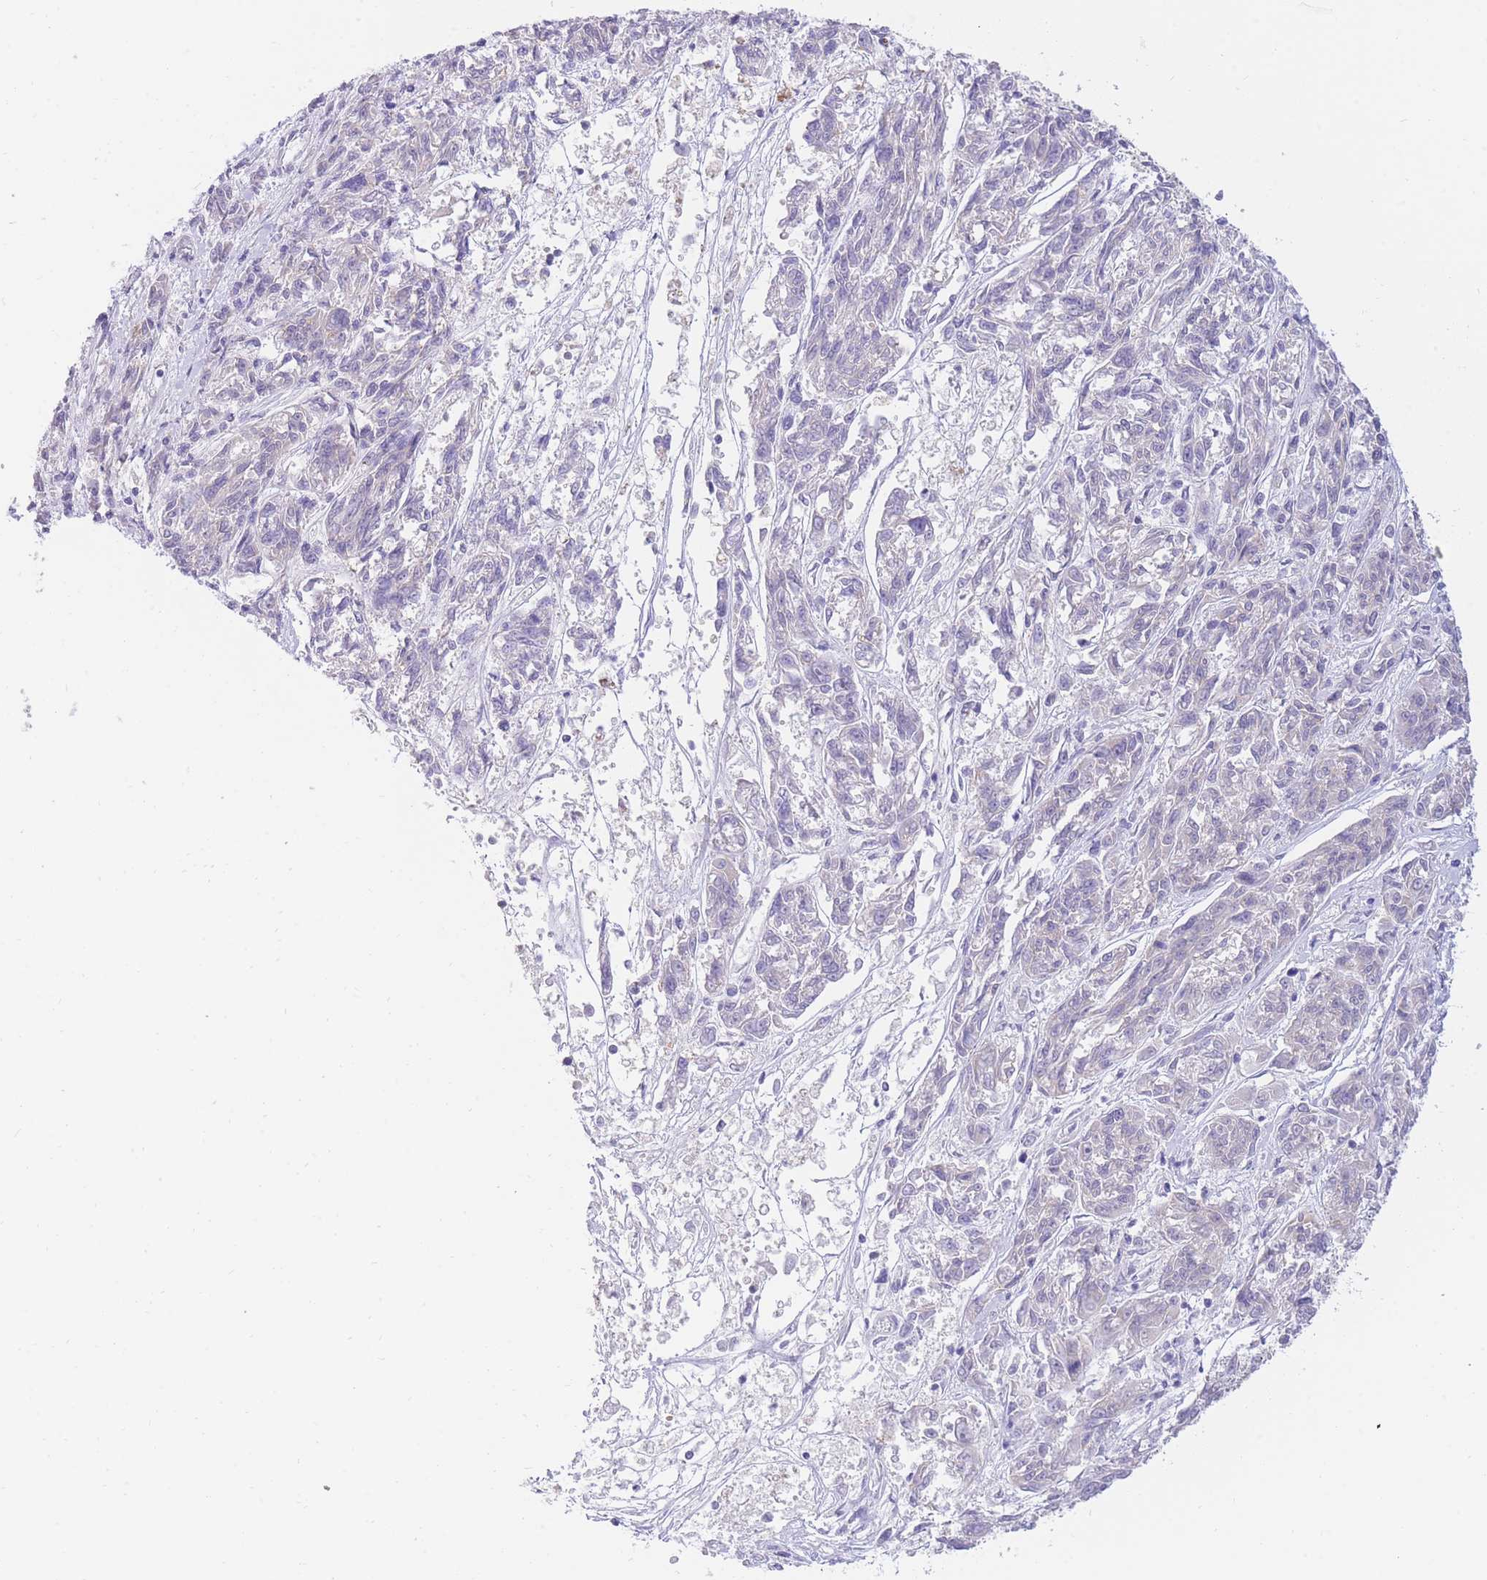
{"staining": {"intensity": "negative", "quantity": "none", "location": "none"}, "tissue": "melanoma", "cell_type": "Tumor cells", "image_type": "cancer", "snomed": [{"axis": "morphology", "description": "Malignant melanoma, NOS"}, {"axis": "topography", "description": "Skin"}], "caption": "A high-resolution micrograph shows IHC staining of melanoma, which displays no significant positivity in tumor cells.", "gene": "SSUH2", "patient": {"sex": "male", "age": 53}}